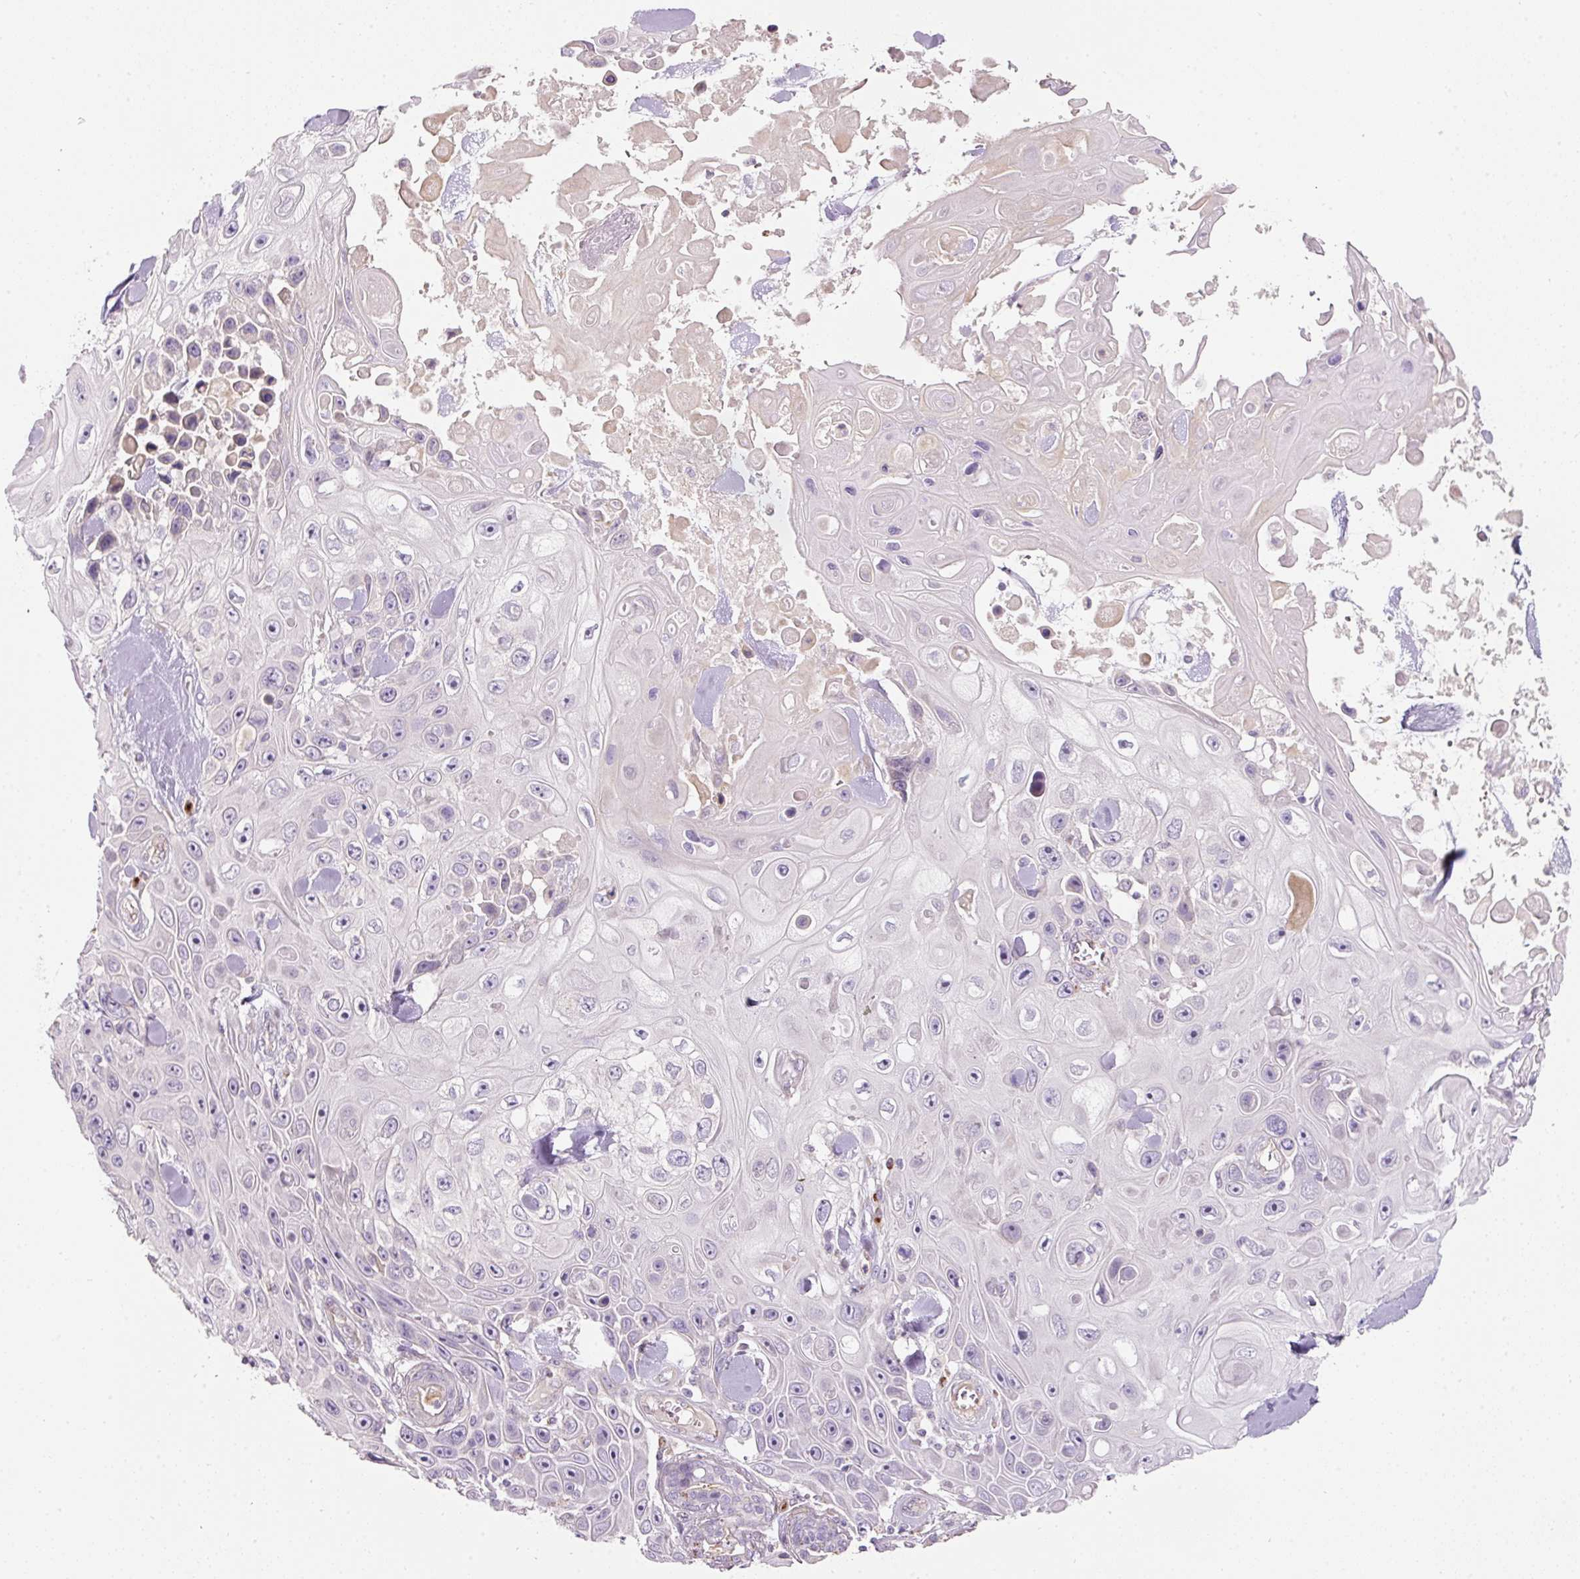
{"staining": {"intensity": "negative", "quantity": "none", "location": "none"}, "tissue": "skin cancer", "cell_type": "Tumor cells", "image_type": "cancer", "snomed": [{"axis": "morphology", "description": "Squamous cell carcinoma, NOS"}, {"axis": "topography", "description": "Skin"}], "caption": "DAB immunohistochemical staining of human squamous cell carcinoma (skin) reveals no significant expression in tumor cells.", "gene": "NBPF11", "patient": {"sex": "male", "age": 82}}